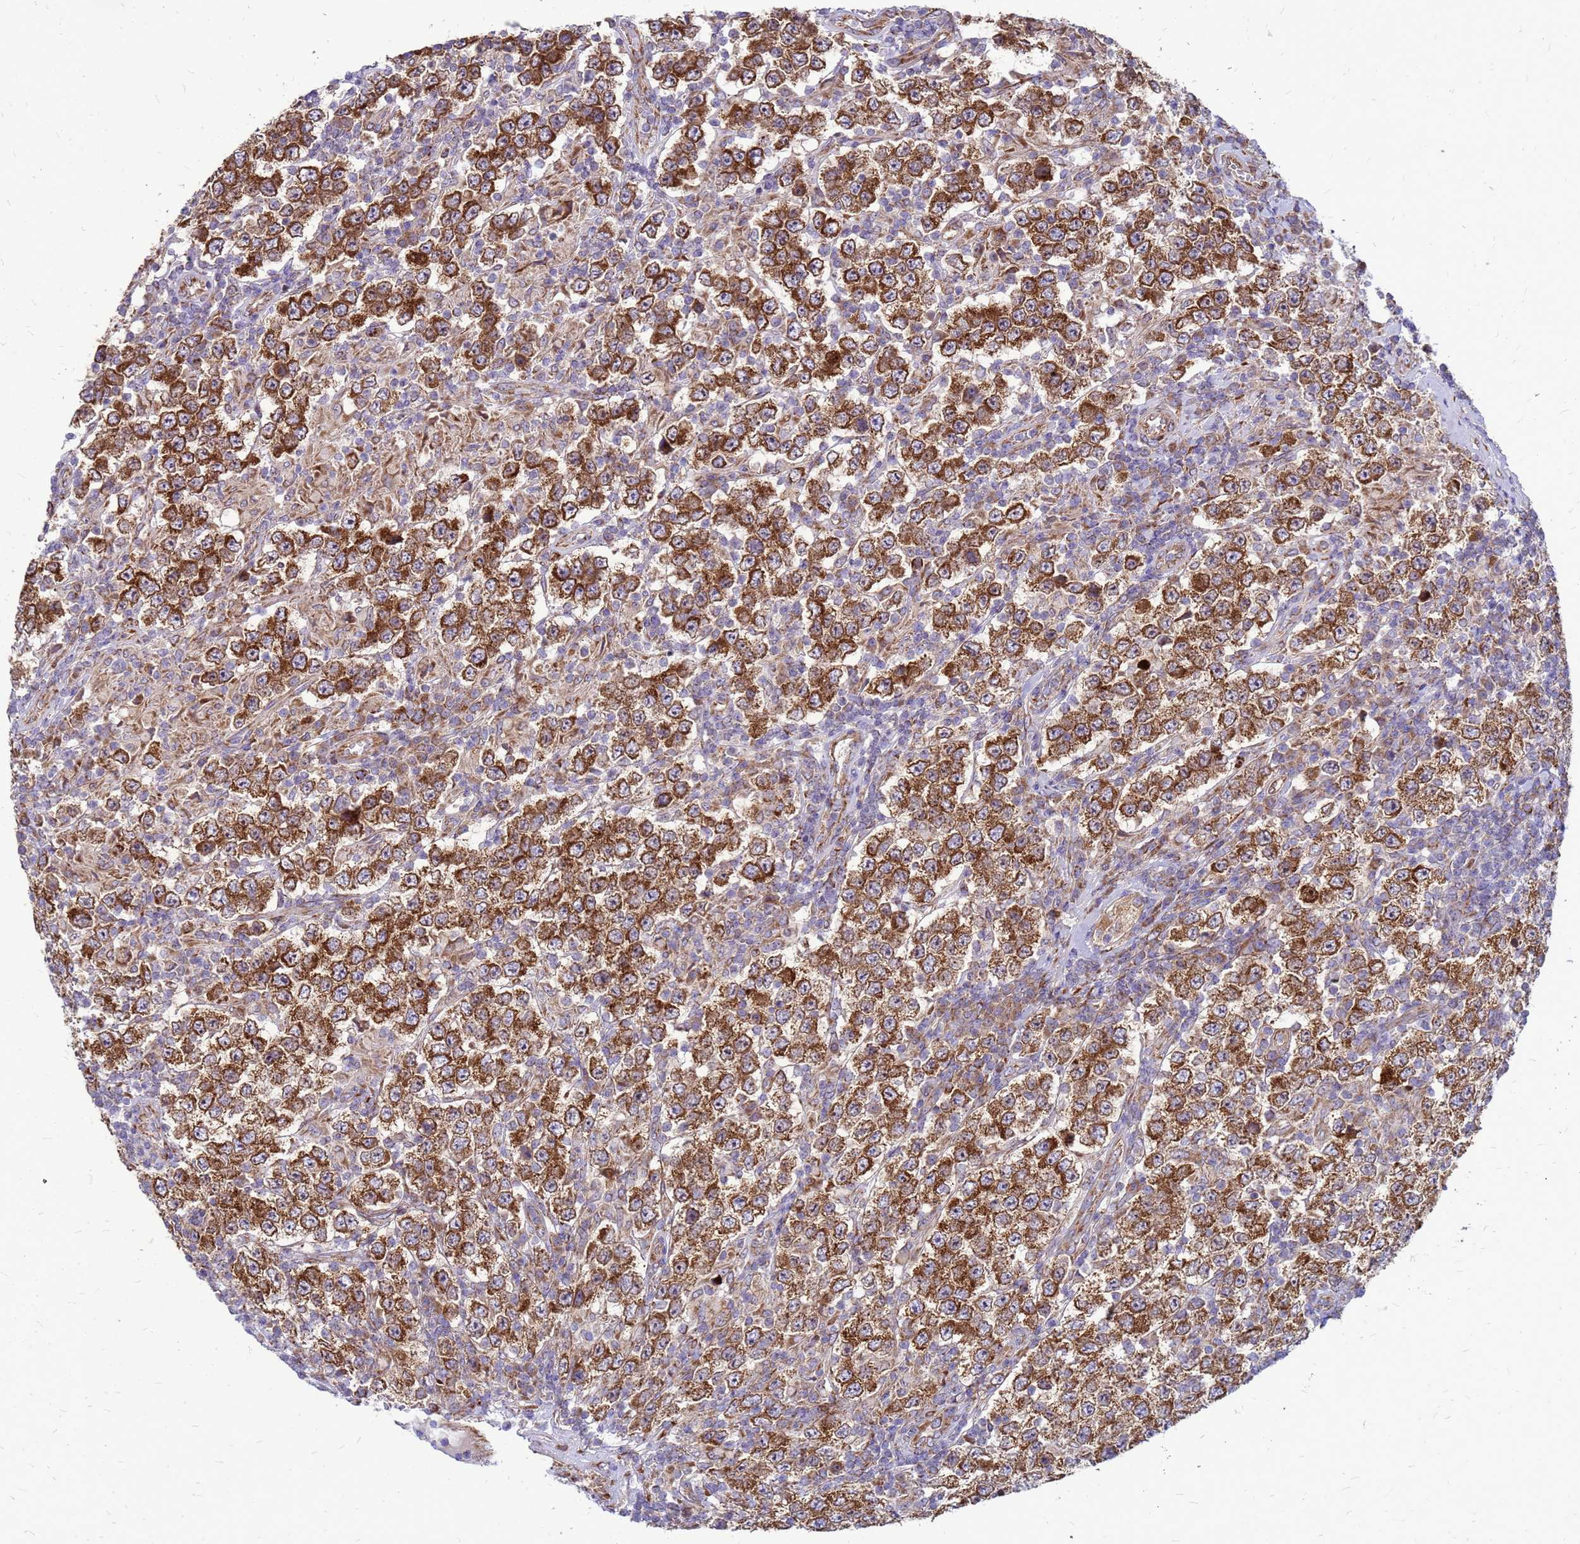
{"staining": {"intensity": "strong", "quantity": ">75%", "location": "cytoplasmic/membranous"}, "tissue": "testis cancer", "cell_type": "Tumor cells", "image_type": "cancer", "snomed": [{"axis": "morphology", "description": "Normal tissue, NOS"}, {"axis": "morphology", "description": "Urothelial carcinoma, High grade"}, {"axis": "morphology", "description": "Seminoma, NOS"}, {"axis": "morphology", "description": "Carcinoma, Embryonal, NOS"}, {"axis": "topography", "description": "Urinary bladder"}, {"axis": "topography", "description": "Testis"}], "caption": "Immunohistochemical staining of human testis cancer (seminoma) reveals high levels of strong cytoplasmic/membranous protein staining in about >75% of tumor cells.", "gene": "FSTL4", "patient": {"sex": "male", "age": 41}}